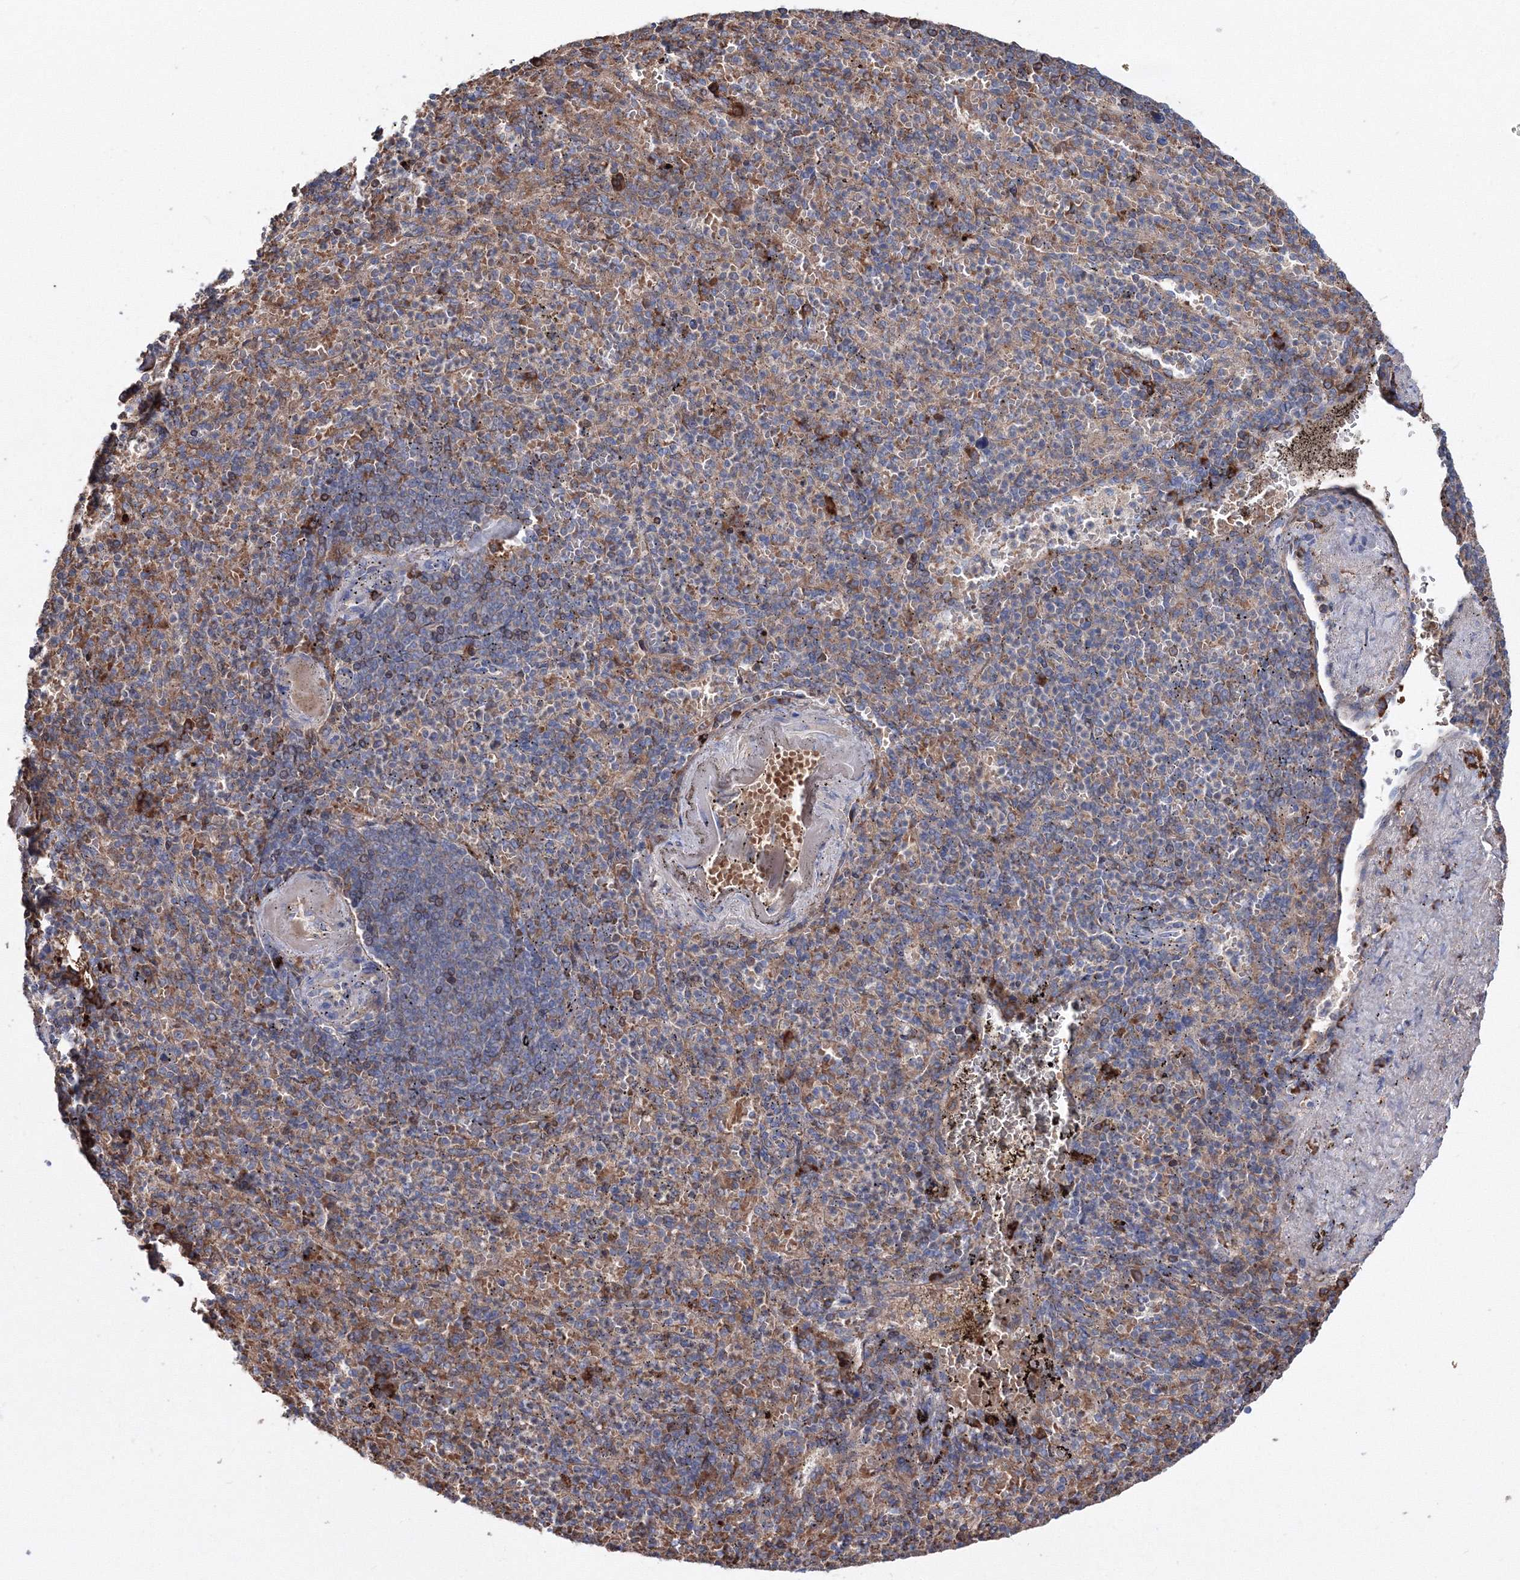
{"staining": {"intensity": "weak", "quantity": "<25%", "location": "cytoplasmic/membranous"}, "tissue": "spleen", "cell_type": "Cells in red pulp", "image_type": "normal", "snomed": [{"axis": "morphology", "description": "Normal tissue, NOS"}, {"axis": "topography", "description": "Spleen"}], "caption": "Immunohistochemistry (IHC) image of unremarkable spleen: human spleen stained with DAB shows no significant protein positivity in cells in red pulp. (DAB IHC with hematoxylin counter stain).", "gene": "VPS8", "patient": {"sex": "female", "age": 74}}